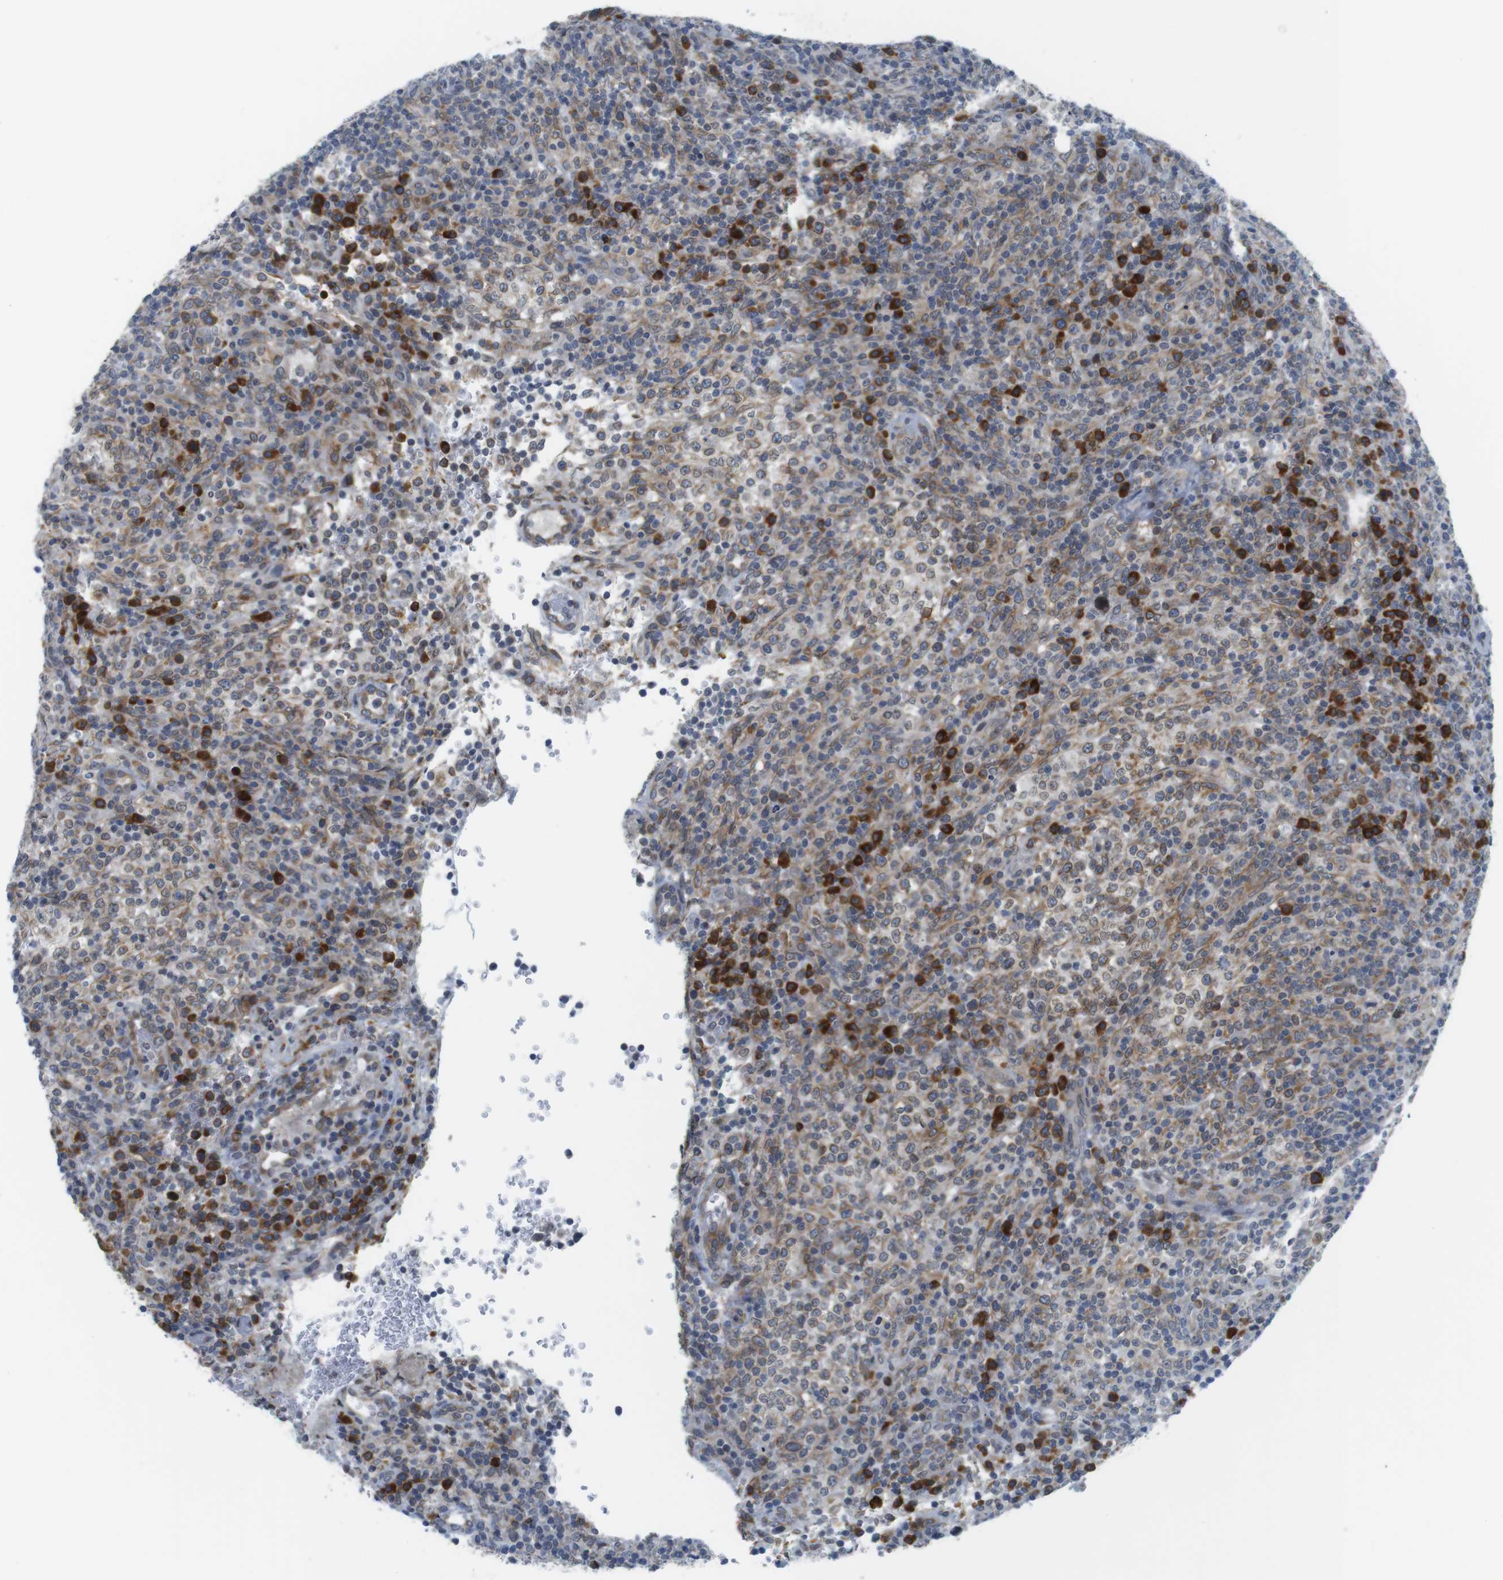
{"staining": {"intensity": "strong", "quantity": "<25%", "location": "cytoplasmic/membranous"}, "tissue": "lymphoma", "cell_type": "Tumor cells", "image_type": "cancer", "snomed": [{"axis": "morphology", "description": "Malignant lymphoma, non-Hodgkin's type, High grade"}, {"axis": "topography", "description": "Lymph node"}], "caption": "Protein expression analysis of human lymphoma reveals strong cytoplasmic/membranous staining in about <25% of tumor cells.", "gene": "ERGIC3", "patient": {"sex": "female", "age": 76}}